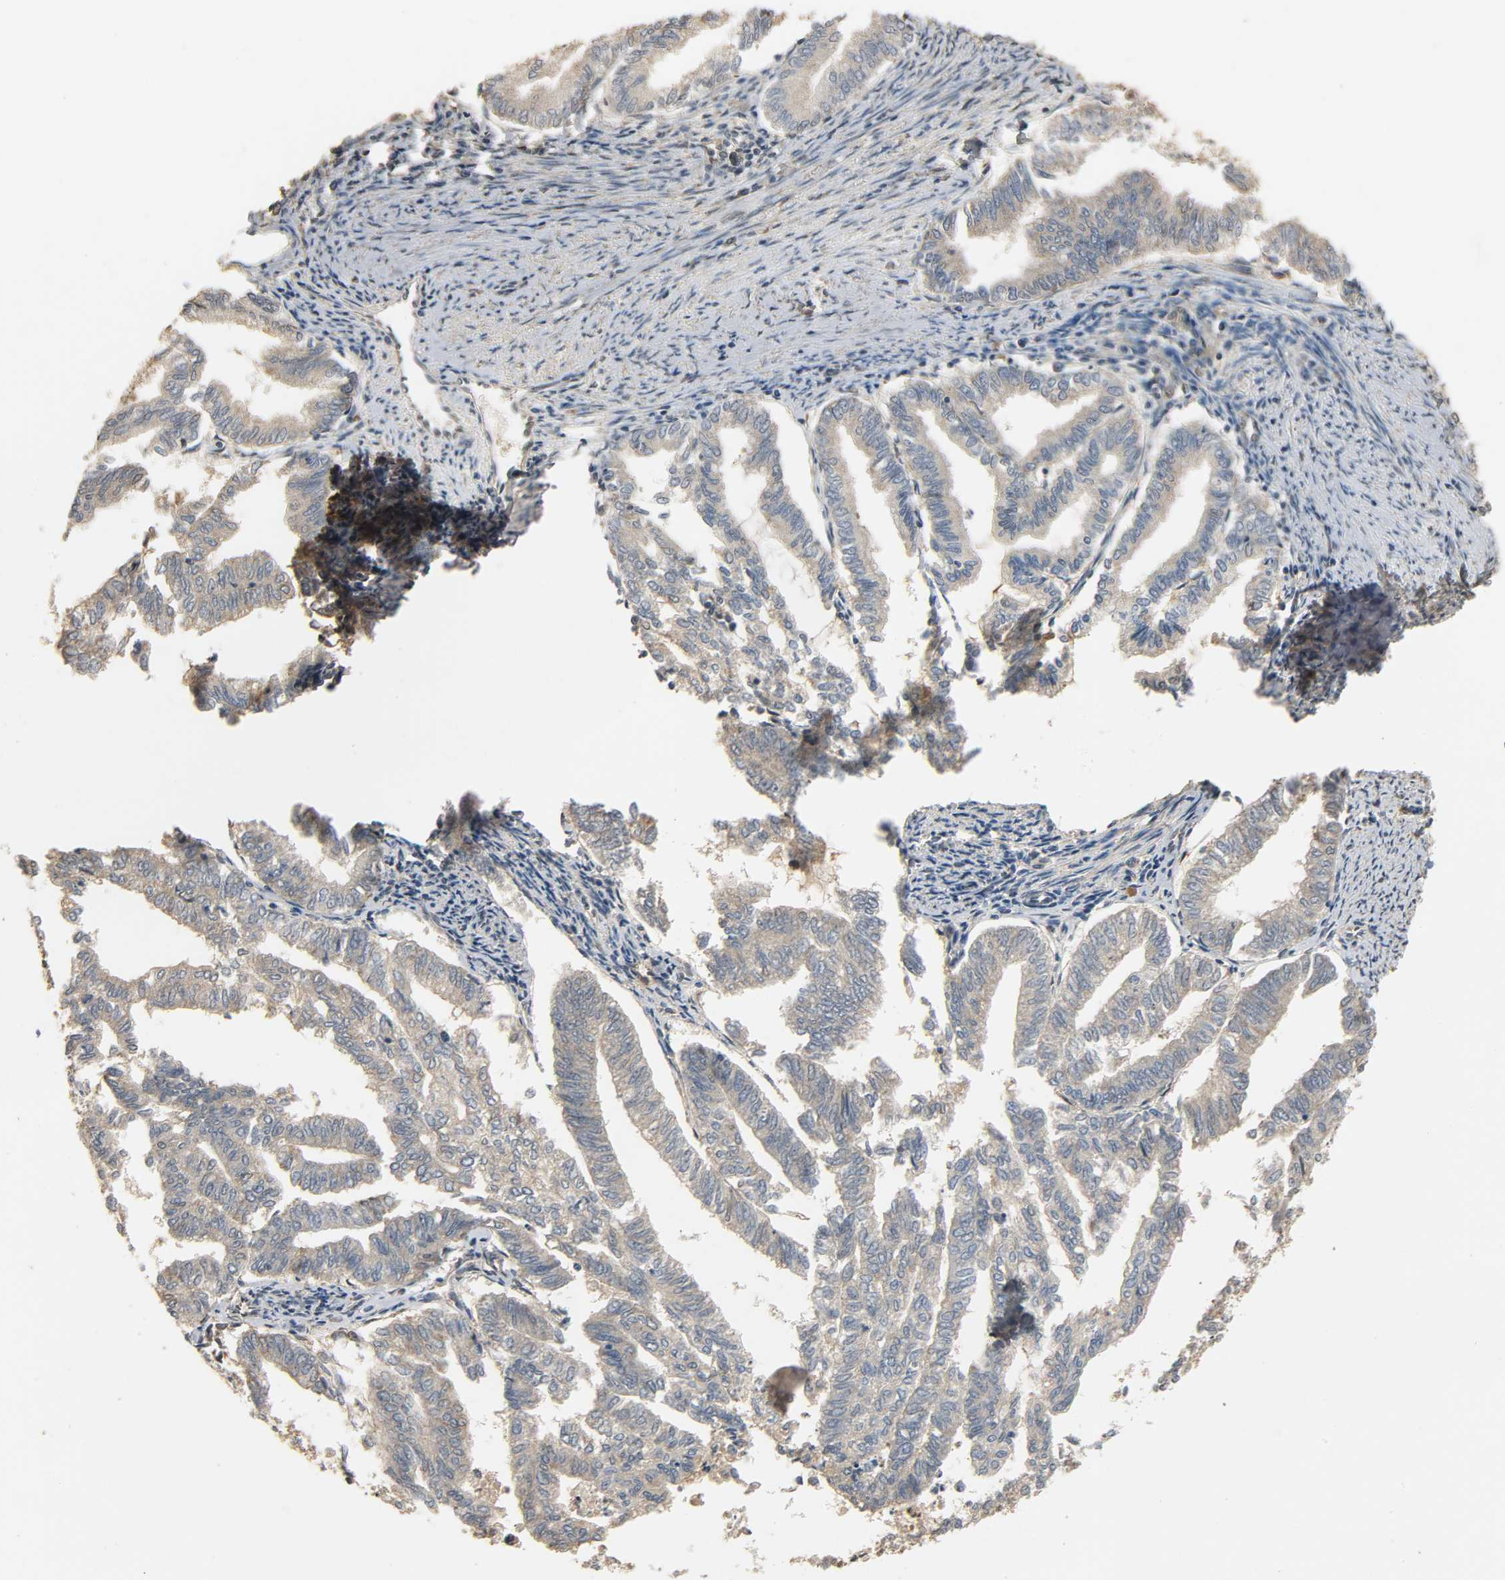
{"staining": {"intensity": "weak", "quantity": "<25%", "location": "cytoplasmic/membranous"}, "tissue": "endometrial cancer", "cell_type": "Tumor cells", "image_type": "cancer", "snomed": [{"axis": "morphology", "description": "Adenocarcinoma, NOS"}, {"axis": "topography", "description": "Endometrium"}], "caption": "Tumor cells show no significant expression in adenocarcinoma (endometrial).", "gene": "ZFPM2", "patient": {"sex": "female", "age": 79}}